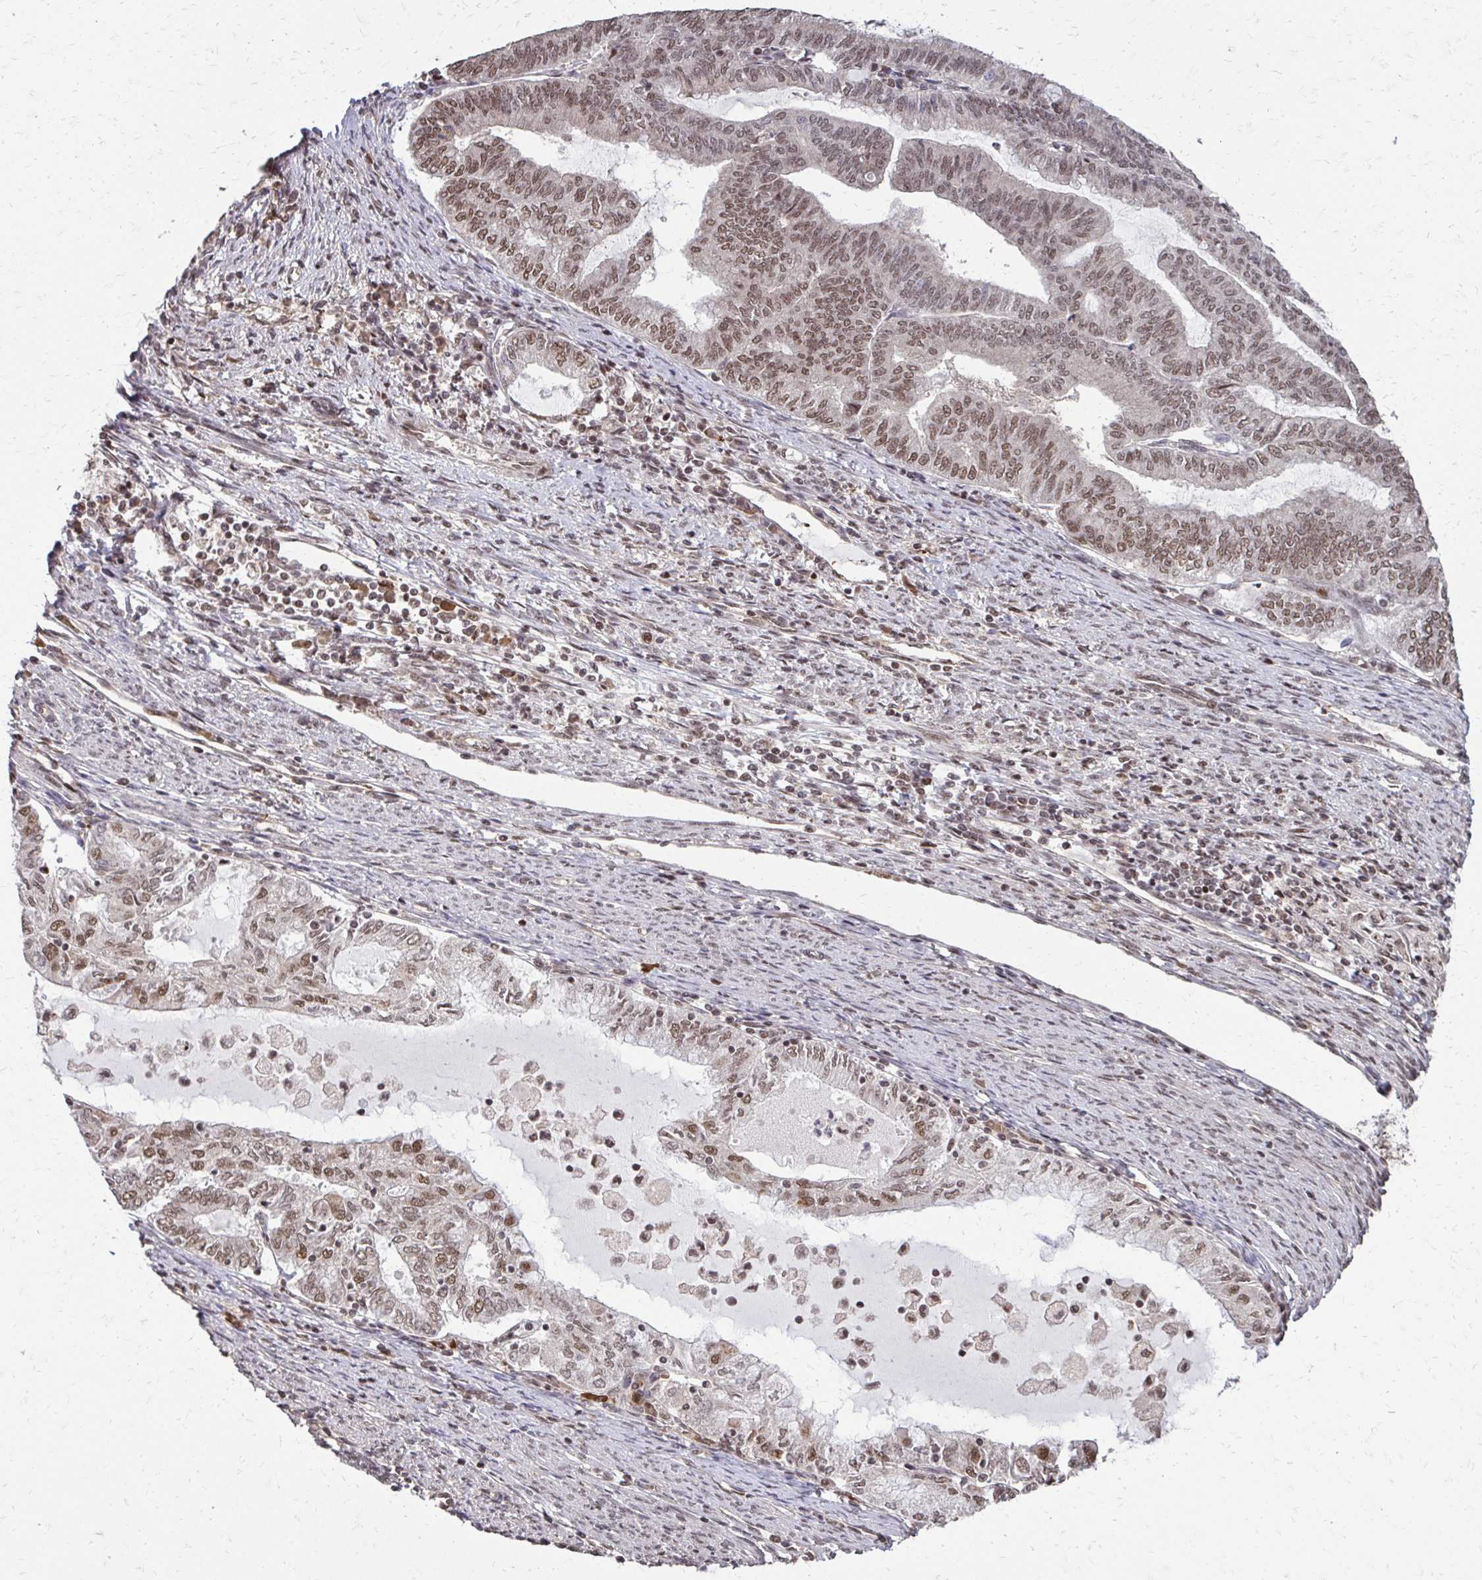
{"staining": {"intensity": "moderate", "quantity": ">75%", "location": "nuclear"}, "tissue": "endometrial cancer", "cell_type": "Tumor cells", "image_type": "cancer", "snomed": [{"axis": "morphology", "description": "Adenocarcinoma, NOS"}, {"axis": "topography", "description": "Endometrium"}], "caption": "Immunohistochemical staining of human endometrial cancer (adenocarcinoma) demonstrates moderate nuclear protein expression in approximately >75% of tumor cells.", "gene": "SS18", "patient": {"sex": "female", "age": 79}}